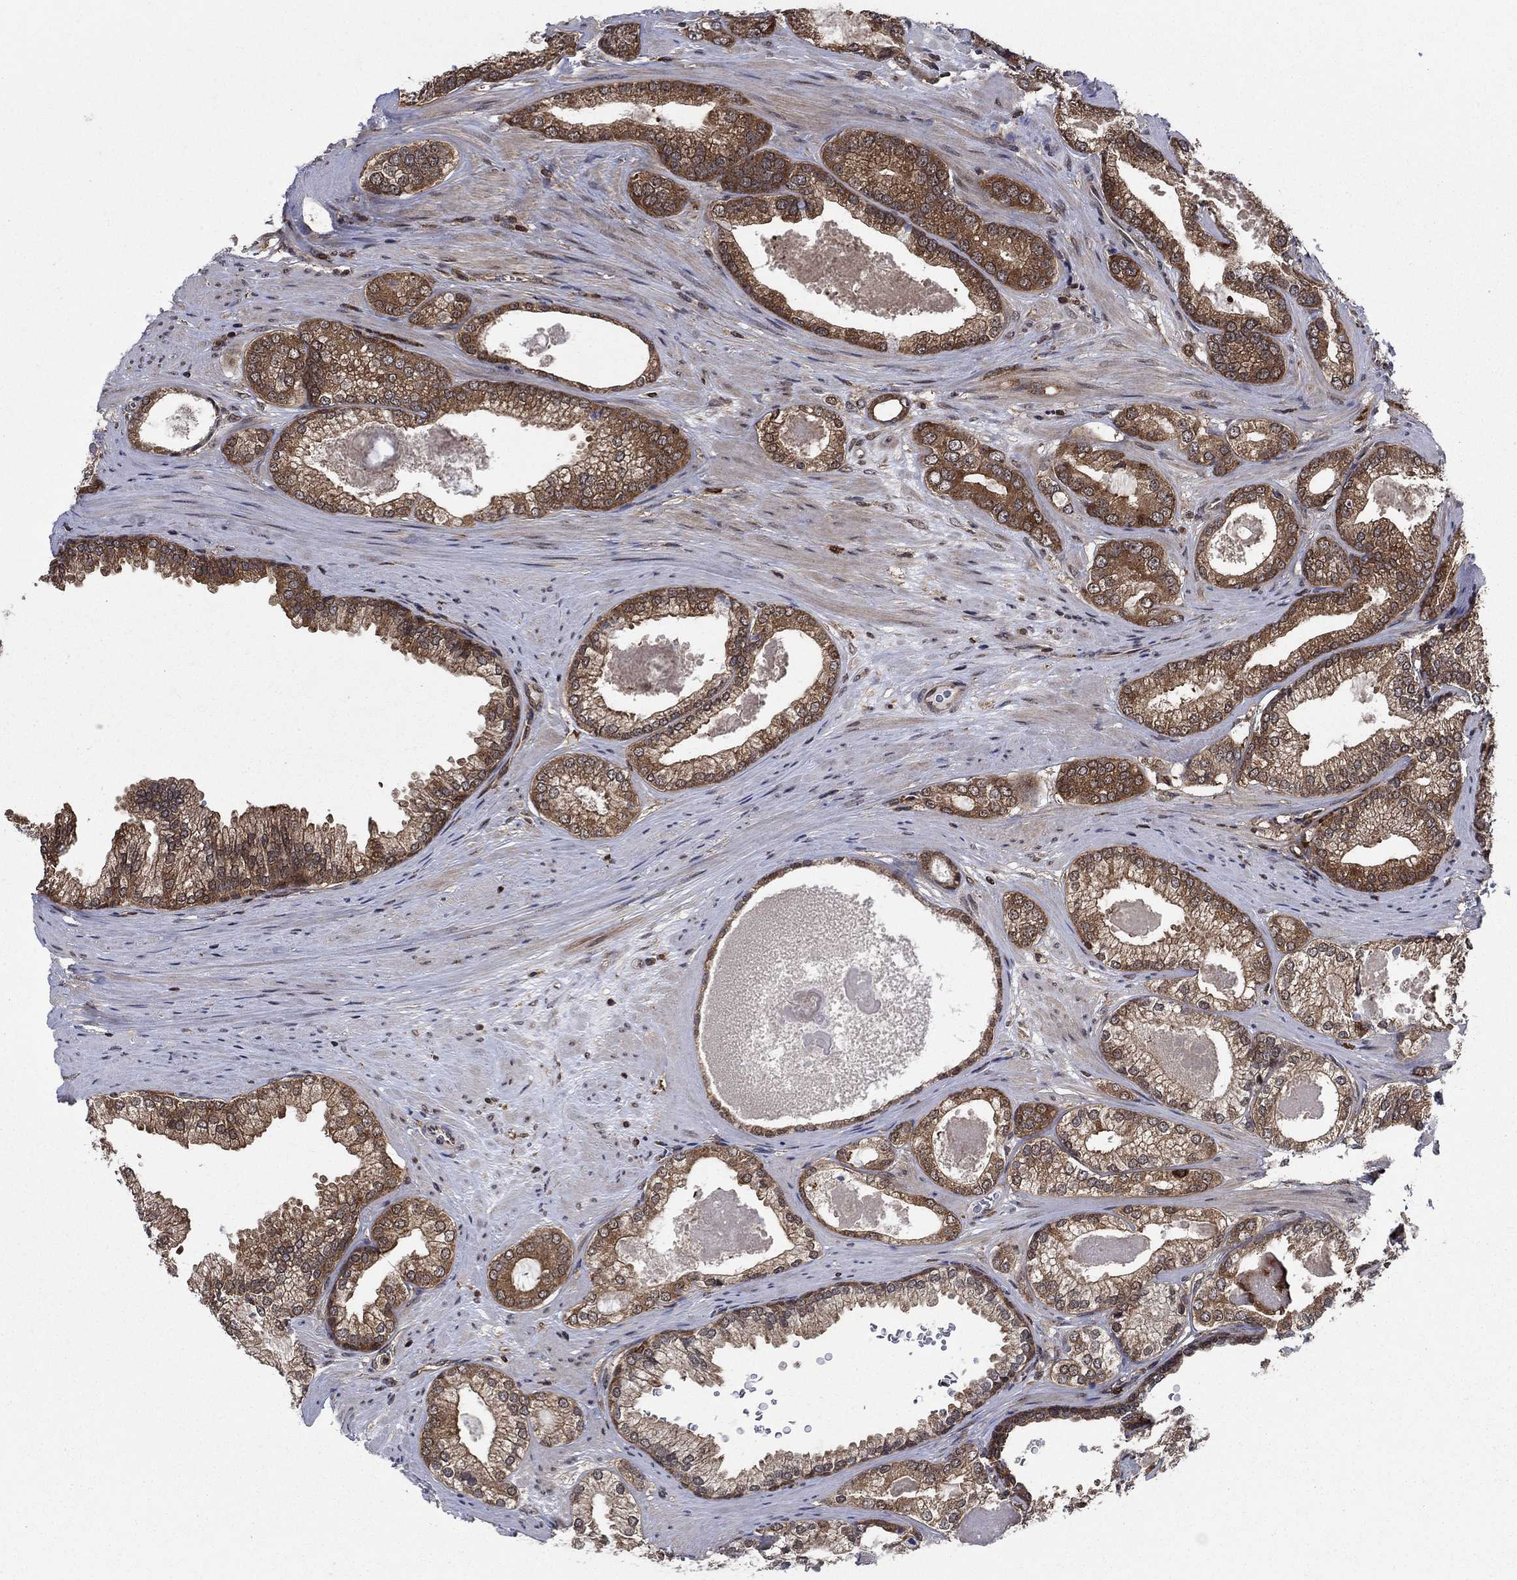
{"staining": {"intensity": "strong", "quantity": ">75%", "location": "cytoplasmic/membranous"}, "tissue": "prostate cancer", "cell_type": "Tumor cells", "image_type": "cancer", "snomed": [{"axis": "morphology", "description": "Adenocarcinoma, High grade"}, {"axis": "topography", "description": "Prostate and seminal vesicle, NOS"}], "caption": "Prostate adenocarcinoma (high-grade) tissue reveals strong cytoplasmic/membranous positivity in approximately >75% of tumor cells (brown staining indicates protein expression, while blue staining denotes nuclei).", "gene": "CACYBP", "patient": {"sex": "male", "age": 62}}